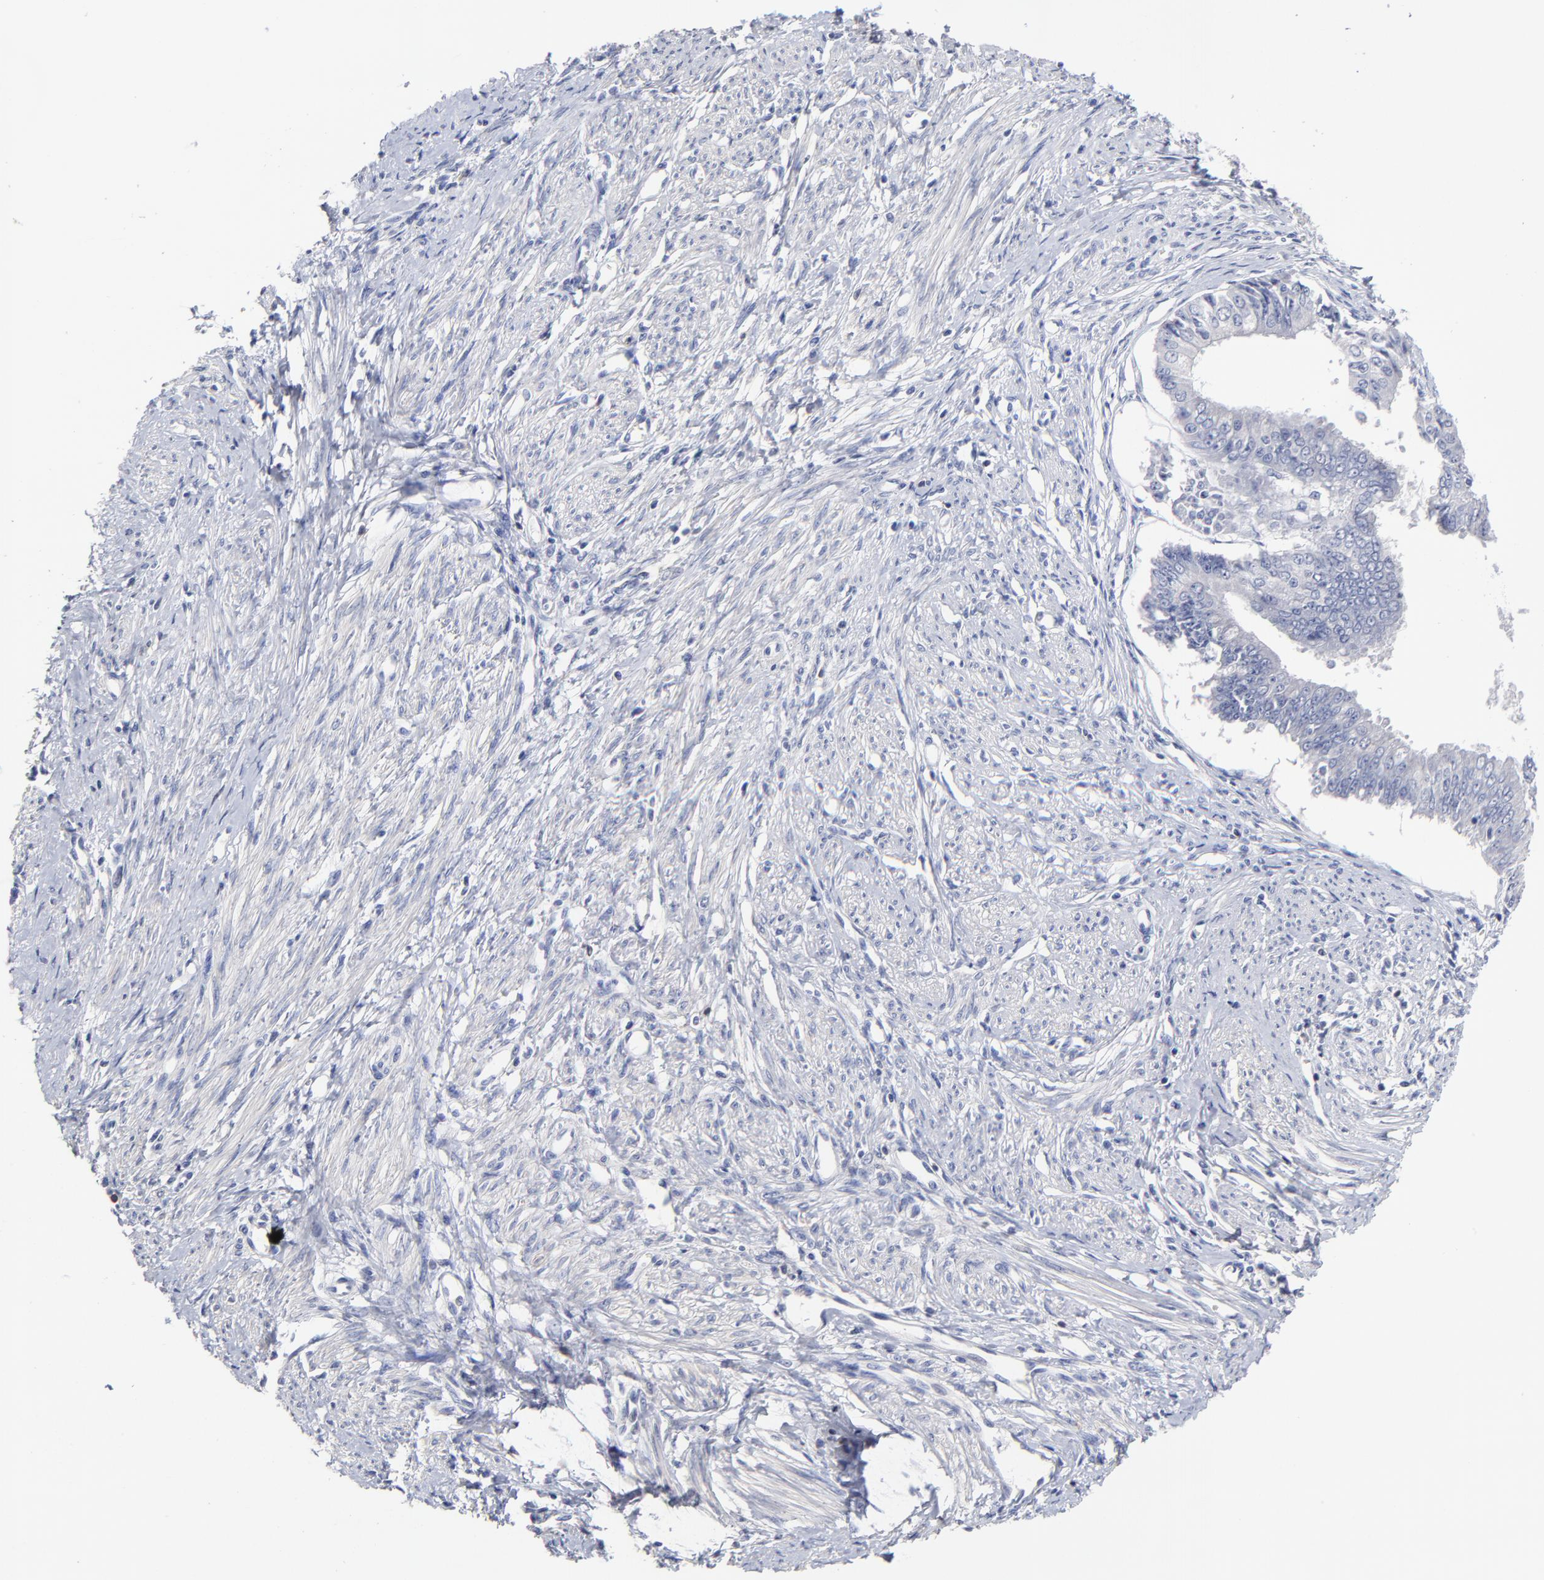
{"staining": {"intensity": "negative", "quantity": "none", "location": "none"}, "tissue": "endometrial cancer", "cell_type": "Tumor cells", "image_type": "cancer", "snomed": [{"axis": "morphology", "description": "Adenocarcinoma, NOS"}, {"axis": "topography", "description": "Endometrium"}], "caption": "The photomicrograph reveals no staining of tumor cells in adenocarcinoma (endometrial).", "gene": "TRAT1", "patient": {"sex": "female", "age": 76}}